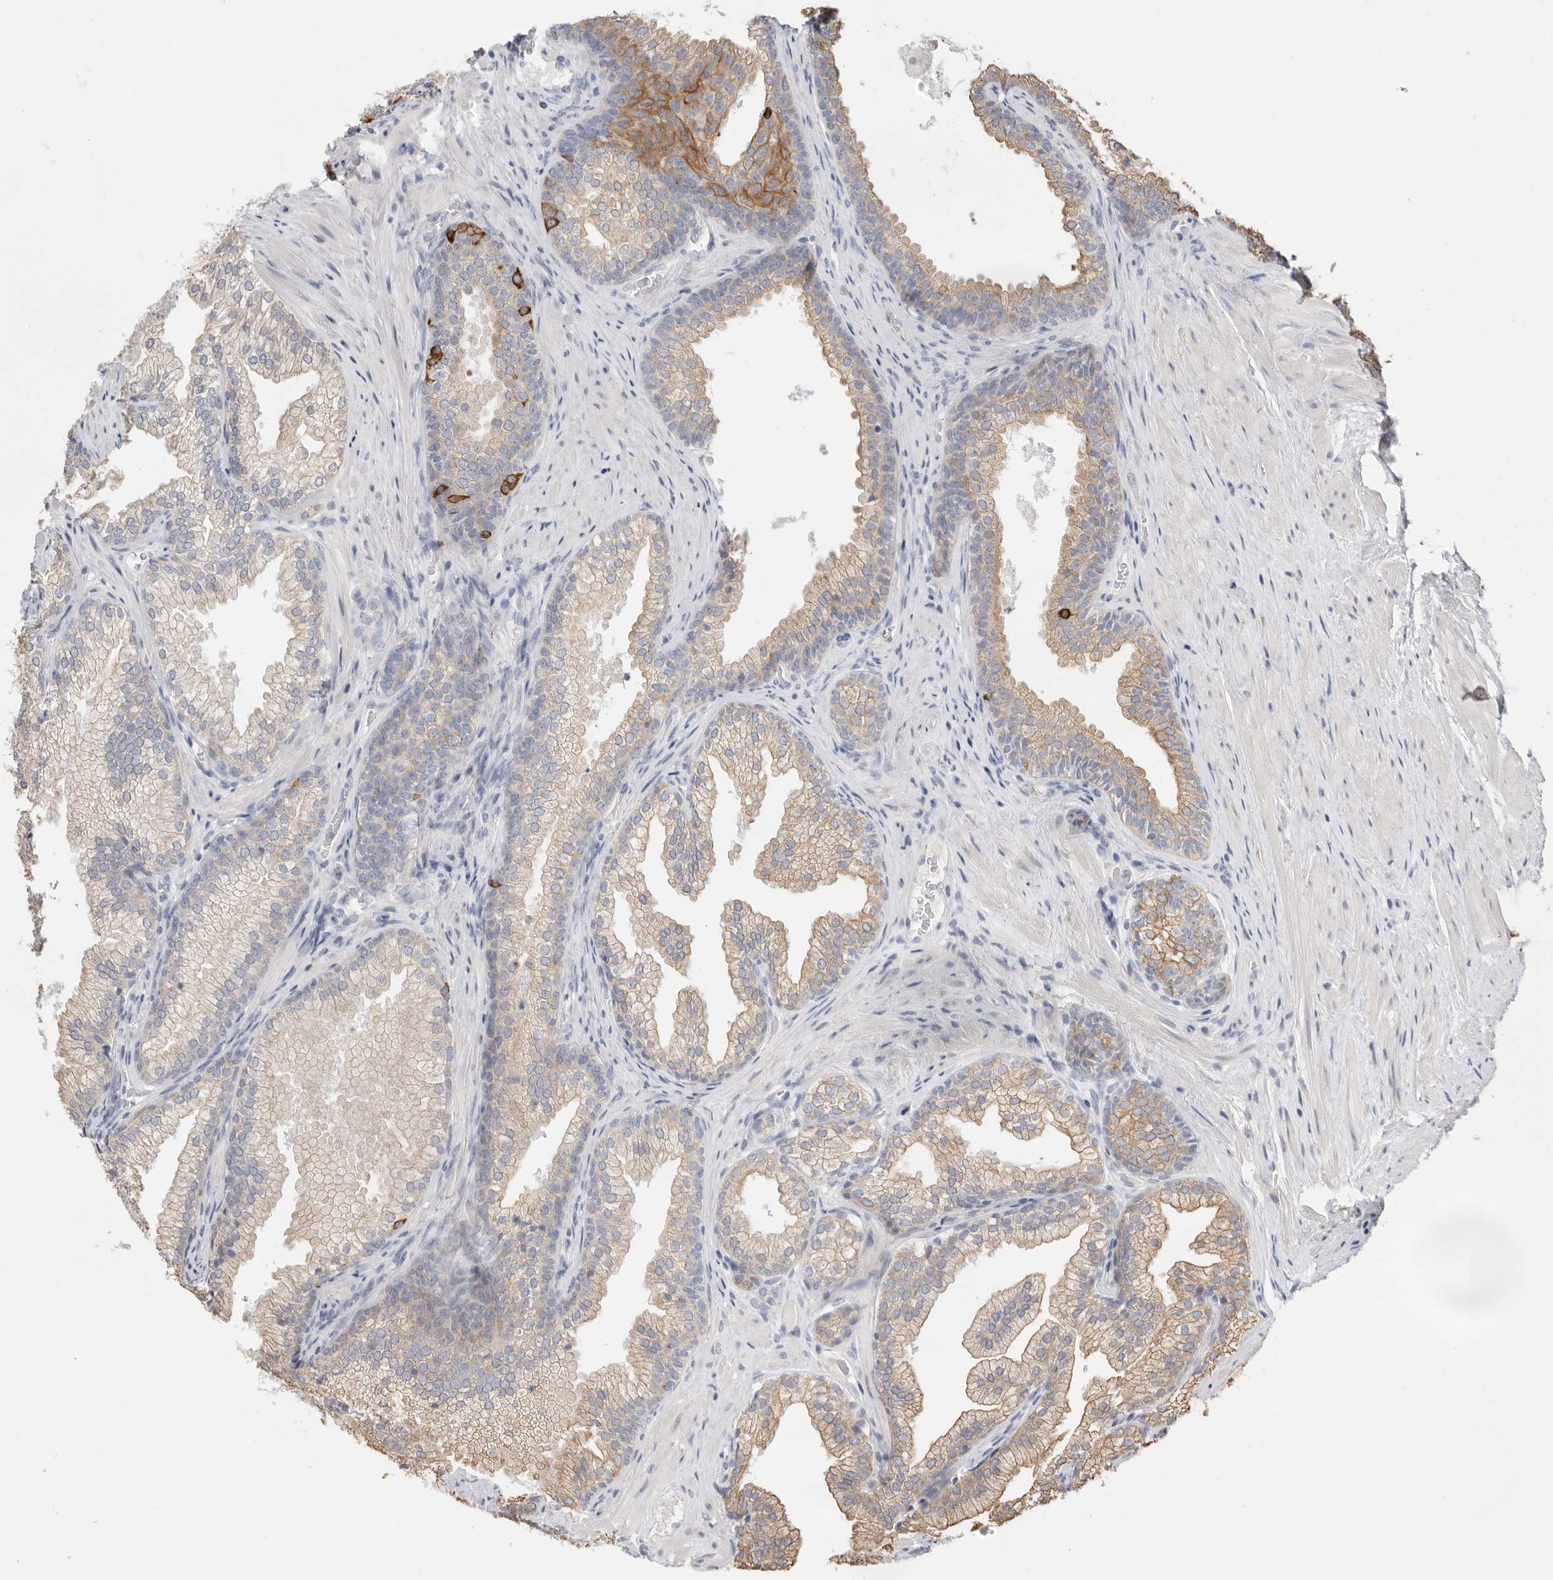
{"staining": {"intensity": "moderate", "quantity": "25%-75%", "location": "cytoplasmic/membranous"}, "tissue": "prostate", "cell_type": "Glandular cells", "image_type": "normal", "snomed": [{"axis": "morphology", "description": "Normal tissue, NOS"}, {"axis": "topography", "description": "Prostate"}], "caption": "Prostate stained with immunohistochemistry demonstrates moderate cytoplasmic/membranous positivity in about 25%-75% of glandular cells. Using DAB (3,3'-diaminobenzidine) (brown) and hematoxylin (blue) stains, captured at high magnification using brightfield microscopy.", "gene": "USH1C", "patient": {"sex": "male", "age": 76}}